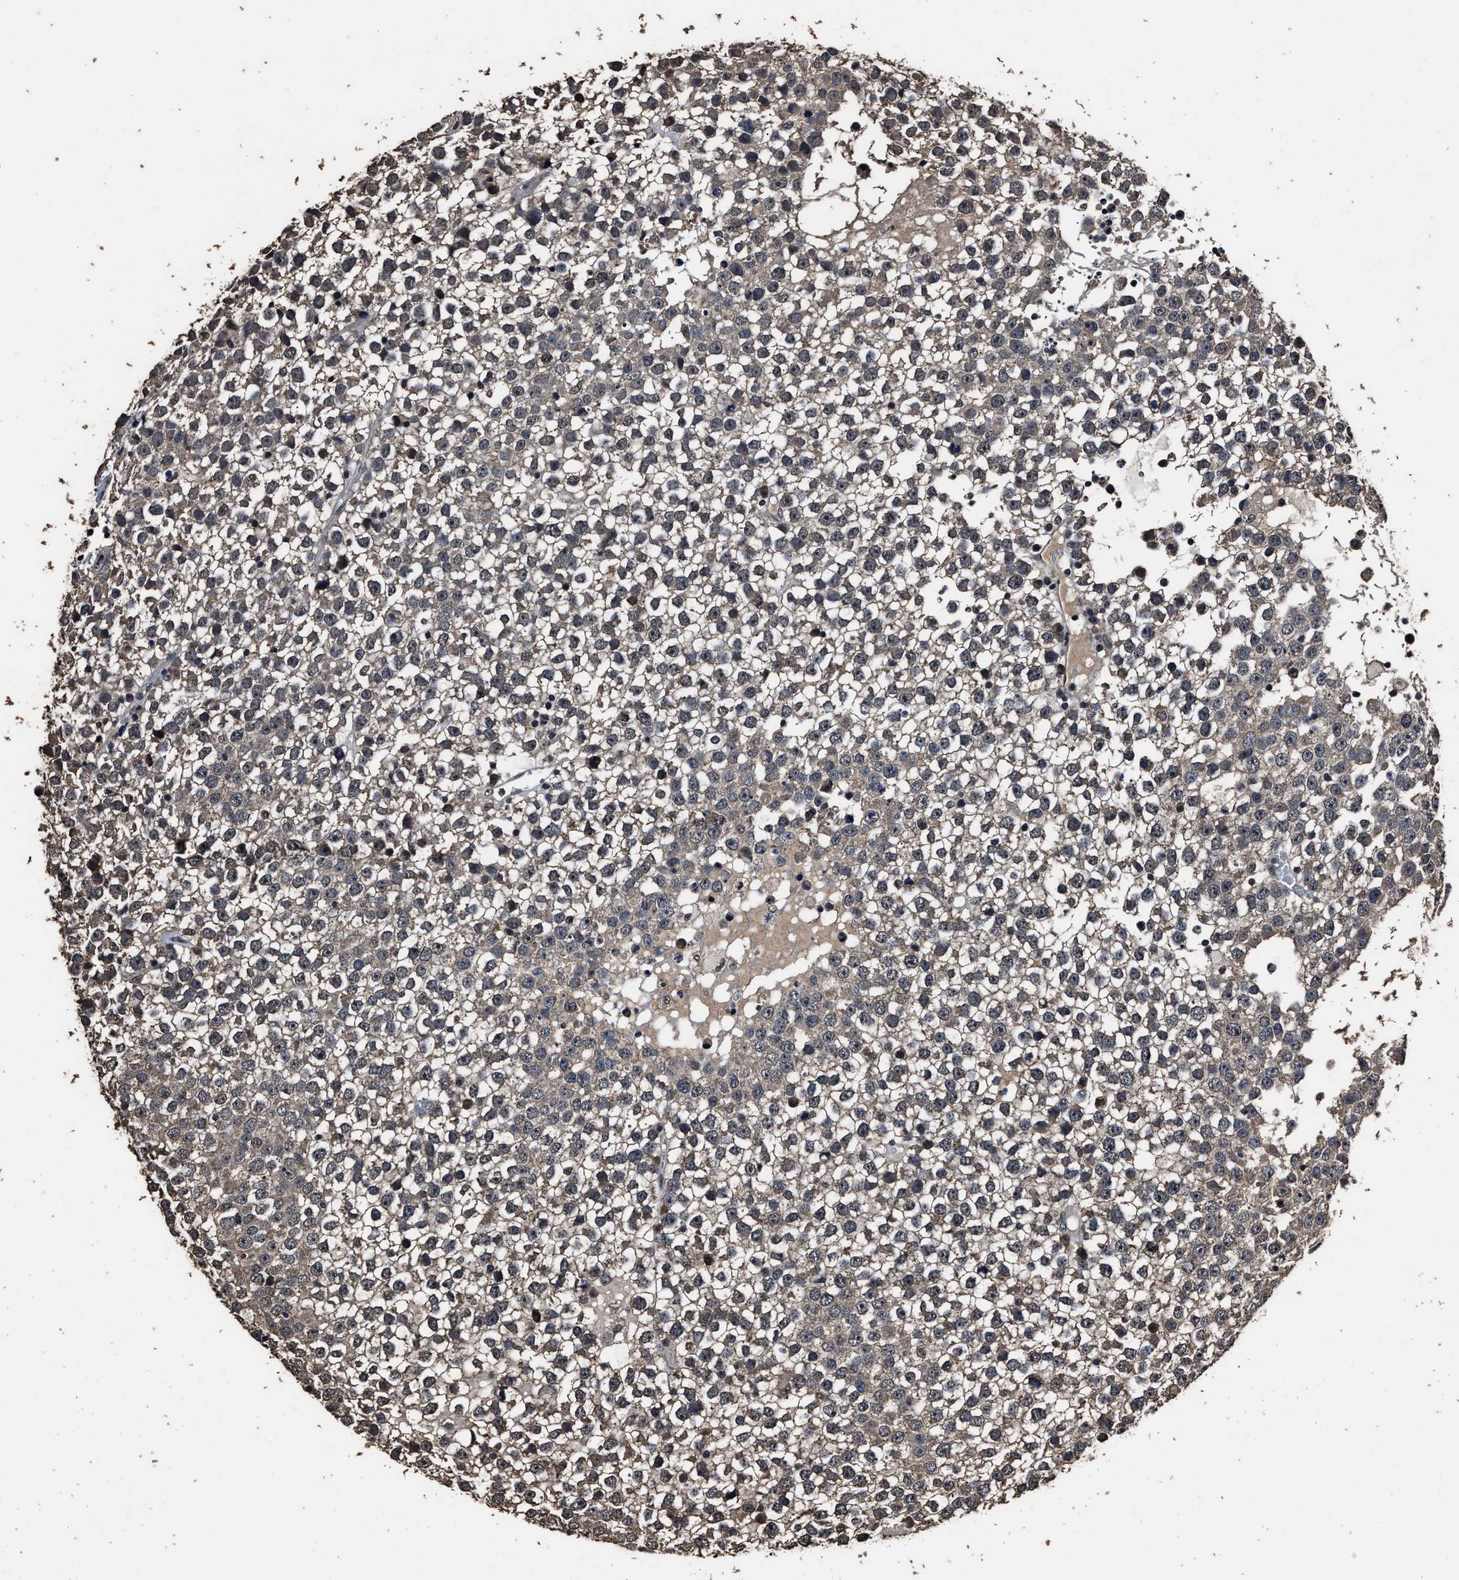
{"staining": {"intensity": "moderate", "quantity": "<25%", "location": "cytoplasmic/membranous,nuclear"}, "tissue": "testis cancer", "cell_type": "Tumor cells", "image_type": "cancer", "snomed": [{"axis": "morphology", "description": "Seminoma, NOS"}, {"axis": "topography", "description": "Testis"}], "caption": "Protein positivity by immunohistochemistry displays moderate cytoplasmic/membranous and nuclear expression in approximately <25% of tumor cells in testis cancer. The staining was performed using DAB (3,3'-diaminobenzidine) to visualize the protein expression in brown, while the nuclei were stained in blue with hematoxylin (Magnification: 20x).", "gene": "RSBN1L", "patient": {"sex": "male", "age": 65}}